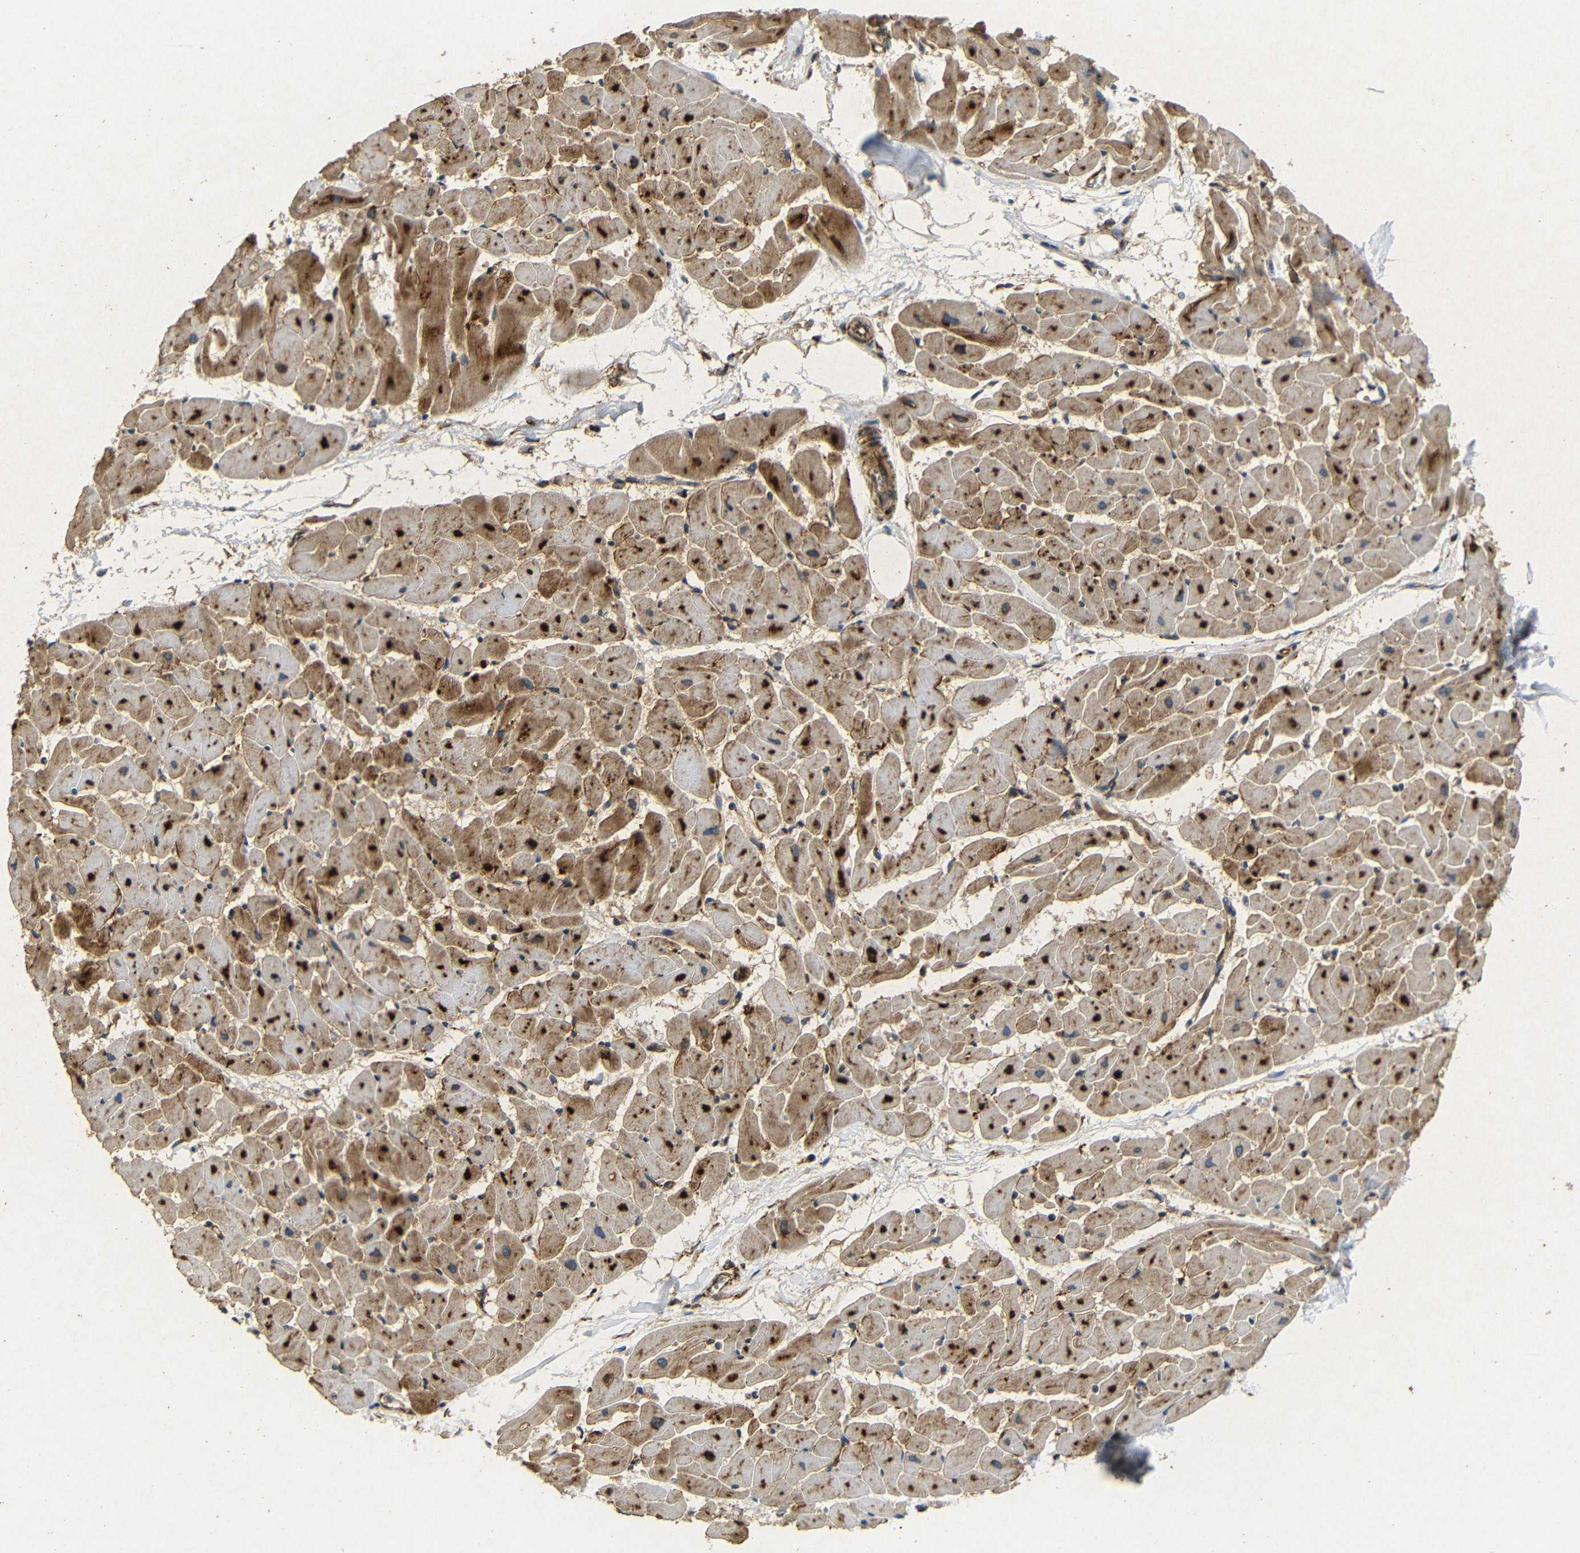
{"staining": {"intensity": "strong", "quantity": ">75%", "location": "cytoplasmic/membranous,nuclear"}, "tissue": "heart muscle", "cell_type": "Cardiomyocytes", "image_type": "normal", "snomed": [{"axis": "morphology", "description": "Normal tissue, NOS"}, {"axis": "topography", "description": "Heart"}], "caption": "High-magnification brightfield microscopy of normal heart muscle stained with DAB (3,3'-diaminobenzidine) (brown) and counterstained with hematoxylin (blue). cardiomyocytes exhibit strong cytoplasmic/membranous,nuclear positivity is seen in approximately>75% of cells.", "gene": "BTF3", "patient": {"sex": "female", "age": 19}}